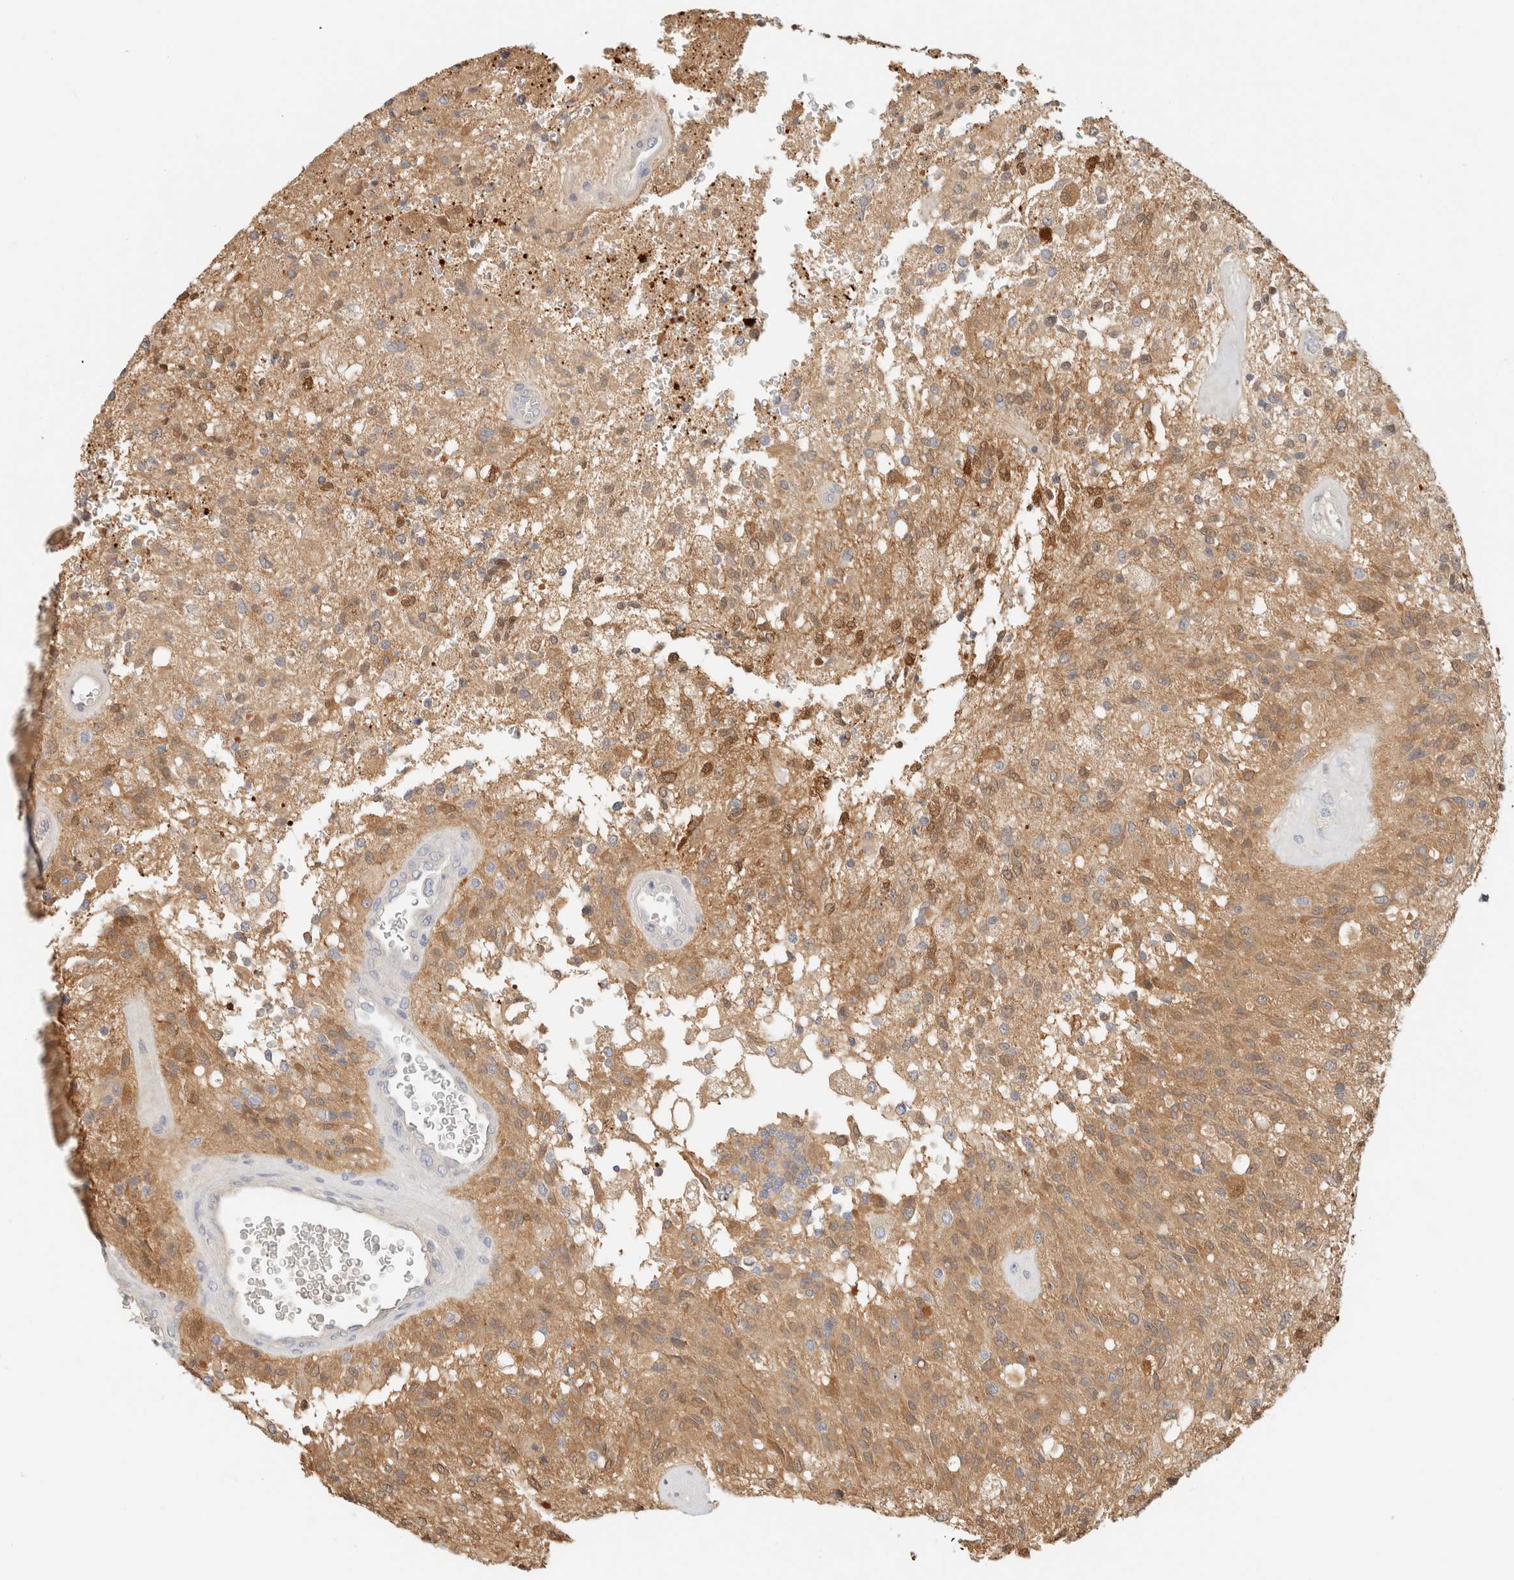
{"staining": {"intensity": "moderate", "quantity": "25%-75%", "location": "cytoplasmic/membranous"}, "tissue": "glioma", "cell_type": "Tumor cells", "image_type": "cancer", "snomed": [{"axis": "morphology", "description": "Normal tissue, NOS"}, {"axis": "morphology", "description": "Glioma, malignant, High grade"}, {"axis": "topography", "description": "Cerebral cortex"}], "caption": "A brown stain labels moderate cytoplasmic/membranous staining of a protein in glioma tumor cells.", "gene": "GPI", "patient": {"sex": "male", "age": 77}}